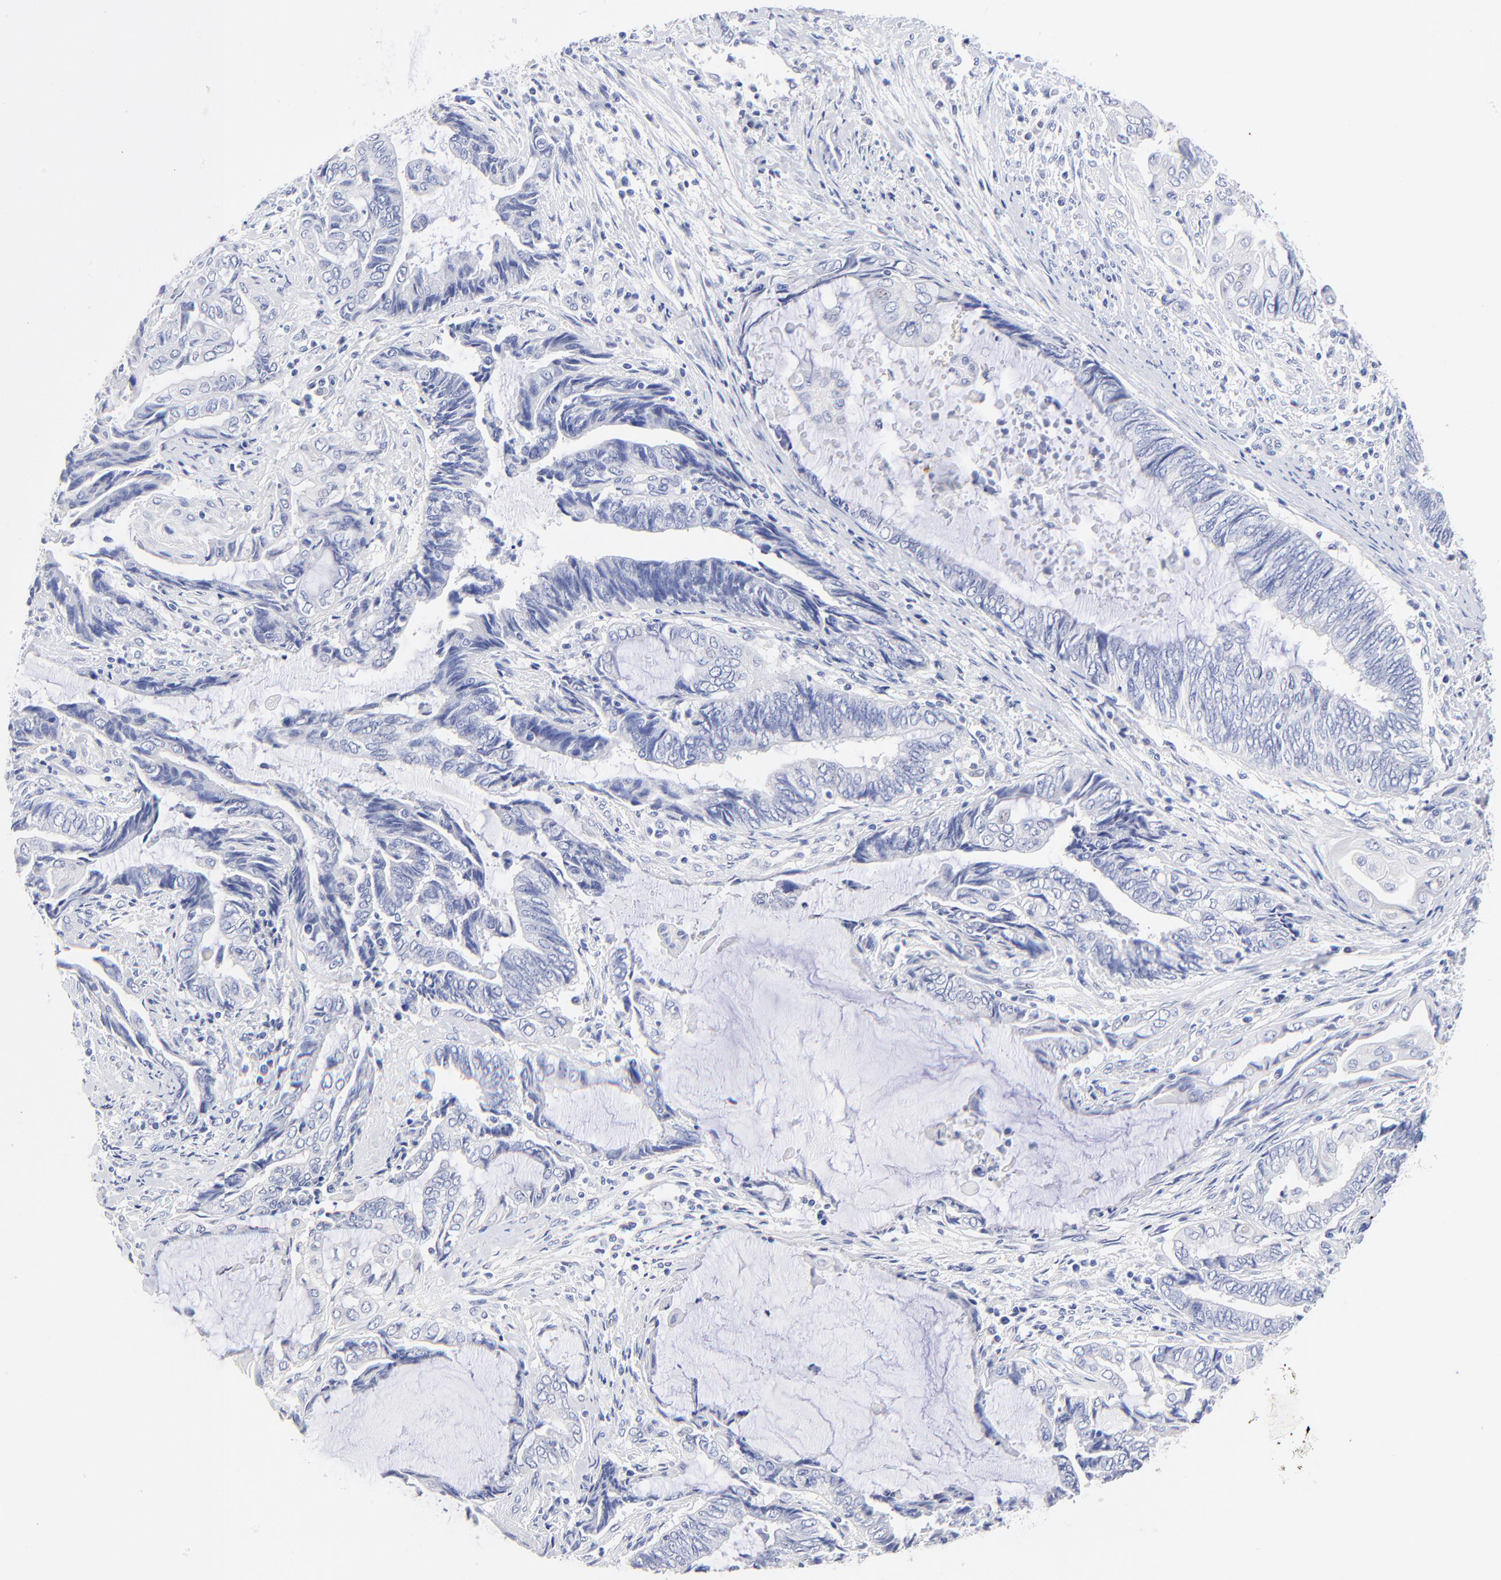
{"staining": {"intensity": "negative", "quantity": "none", "location": "none"}, "tissue": "endometrial cancer", "cell_type": "Tumor cells", "image_type": "cancer", "snomed": [{"axis": "morphology", "description": "Adenocarcinoma, NOS"}, {"axis": "topography", "description": "Uterus"}, {"axis": "topography", "description": "Endometrium"}], "caption": "Micrograph shows no protein expression in tumor cells of adenocarcinoma (endometrial) tissue.", "gene": "SULT4A1", "patient": {"sex": "female", "age": 70}}